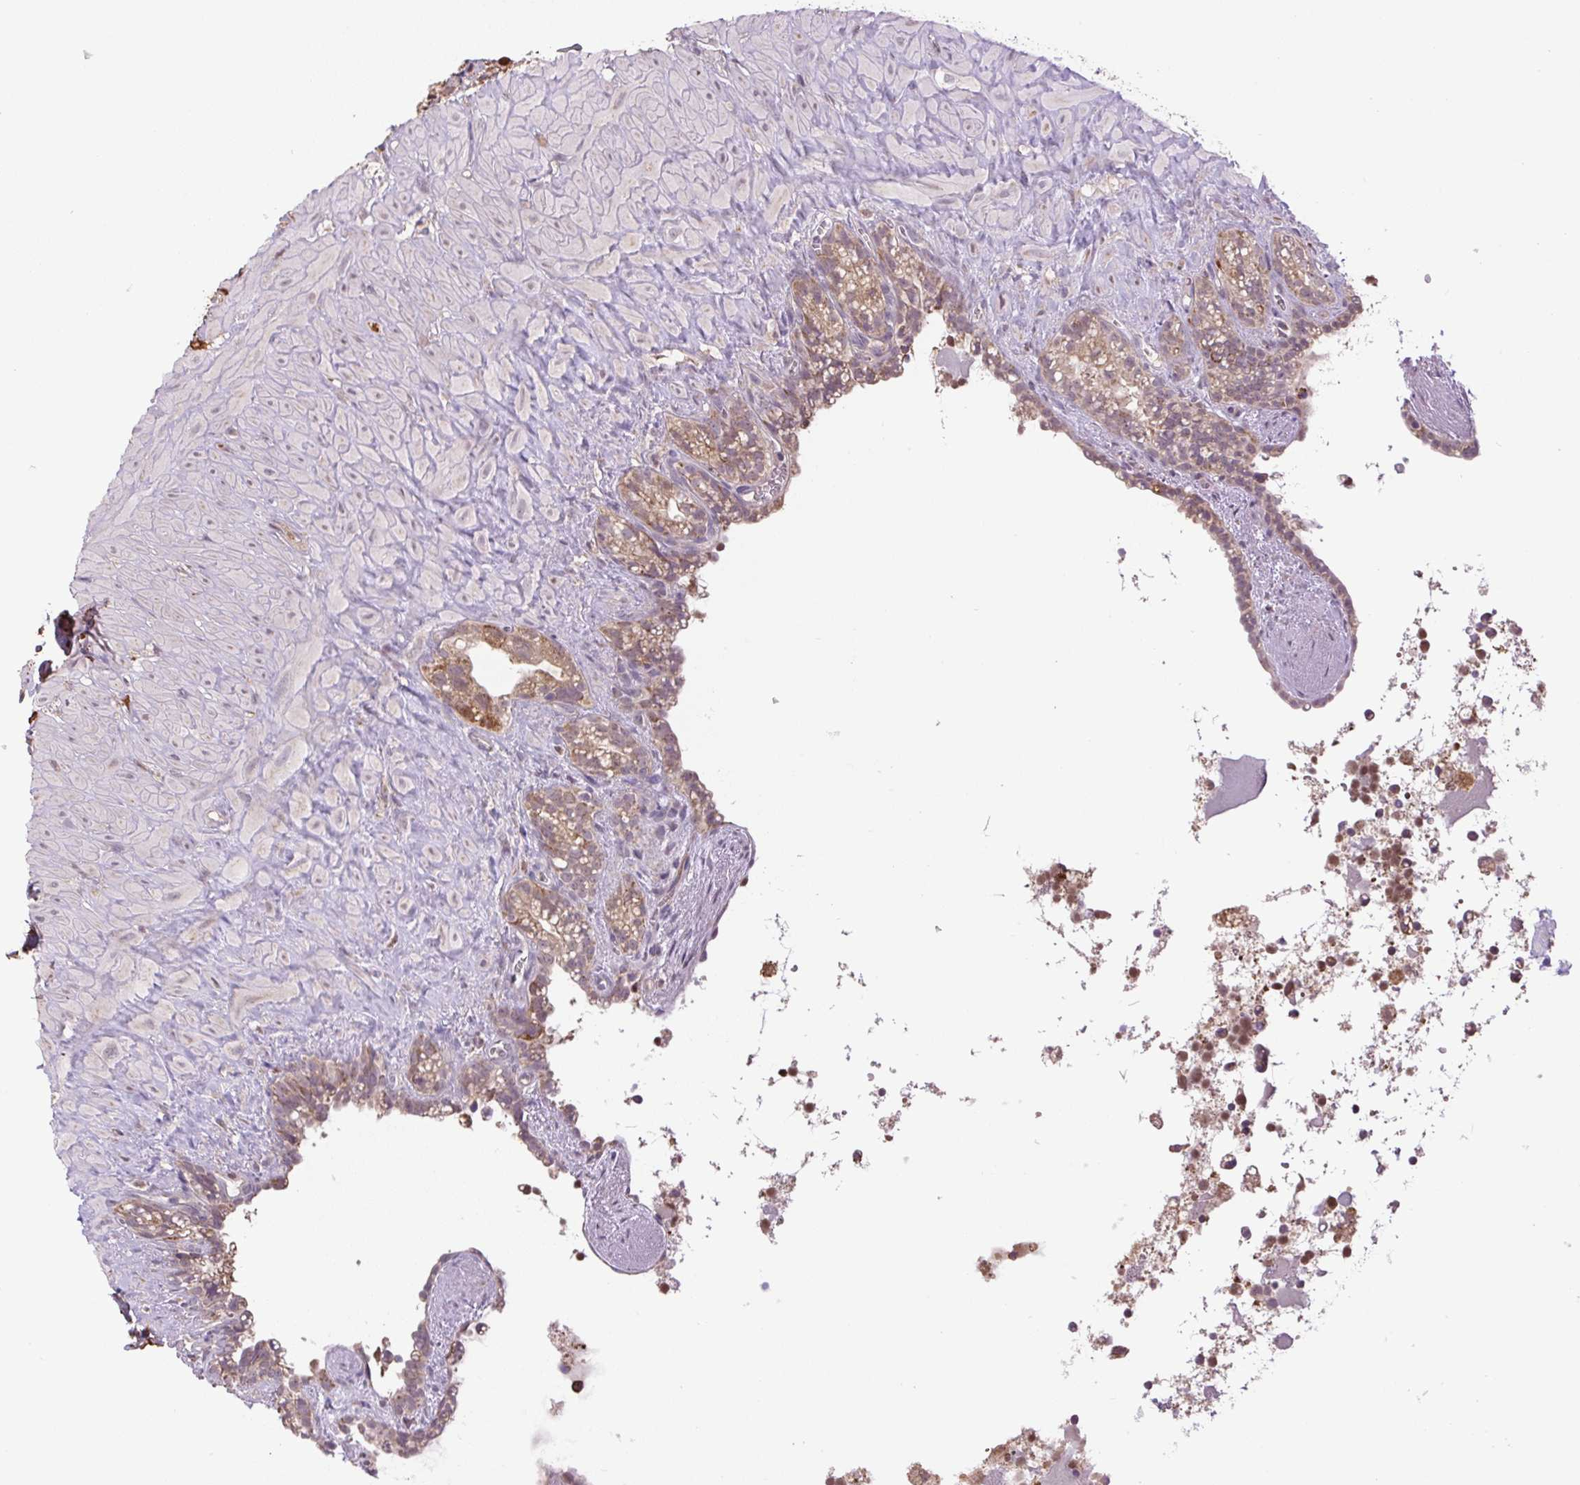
{"staining": {"intensity": "moderate", "quantity": "25%-75%", "location": "cytoplasmic/membranous"}, "tissue": "seminal vesicle", "cell_type": "Glandular cells", "image_type": "normal", "snomed": [{"axis": "morphology", "description": "Normal tissue, NOS"}, {"axis": "topography", "description": "Seminal veicle"}], "caption": "Glandular cells demonstrate moderate cytoplasmic/membranous staining in approximately 25%-75% of cells in benign seminal vesicle.", "gene": "SGF29", "patient": {"sex": "male", "age": 76}}